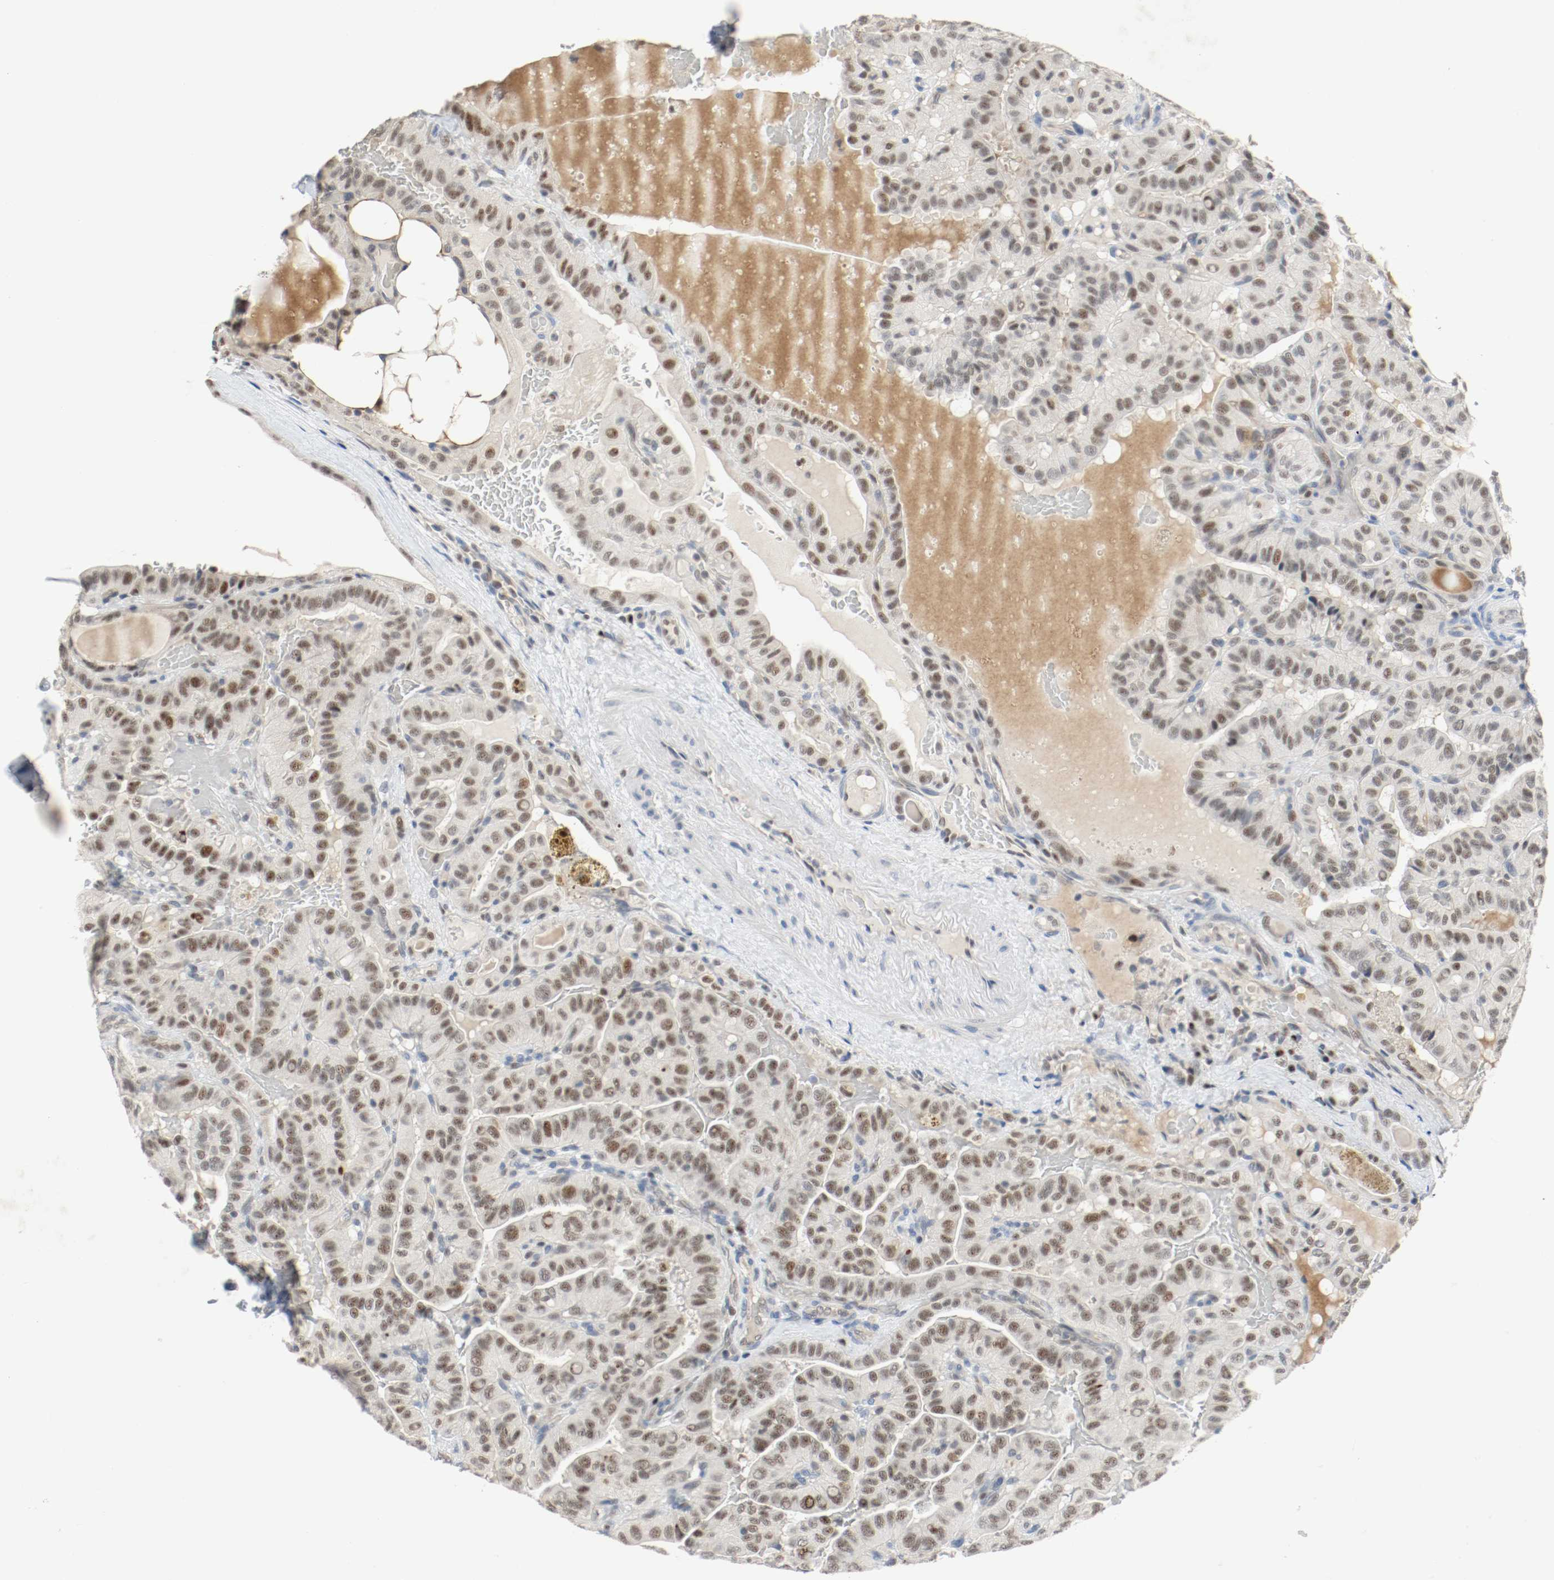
{"staining": {"intensity": "weak", "quantity": "25%-75%", "location": "nuclear"}, "tissue": "thyroid cancer", "cell_type": "Tumor cells", "image_type": "cancer", "snomed": [{"axis": "morphology", "description": "Papillary adenocarcinoma, NOS"}, {"axis": "topography", "description": "Thyroid gland"}], "caption": "Protein expression analysis of thyroid cancer (papillary adenocarcinoma) reveals weak nuclear positivity in approximately 25%-75% of tumor cells. (brown staining indicates protein expression, while blue staining denotes nuclei).", "gene": "ASH1L", "patient": {"sex": "male", "age": 77}}